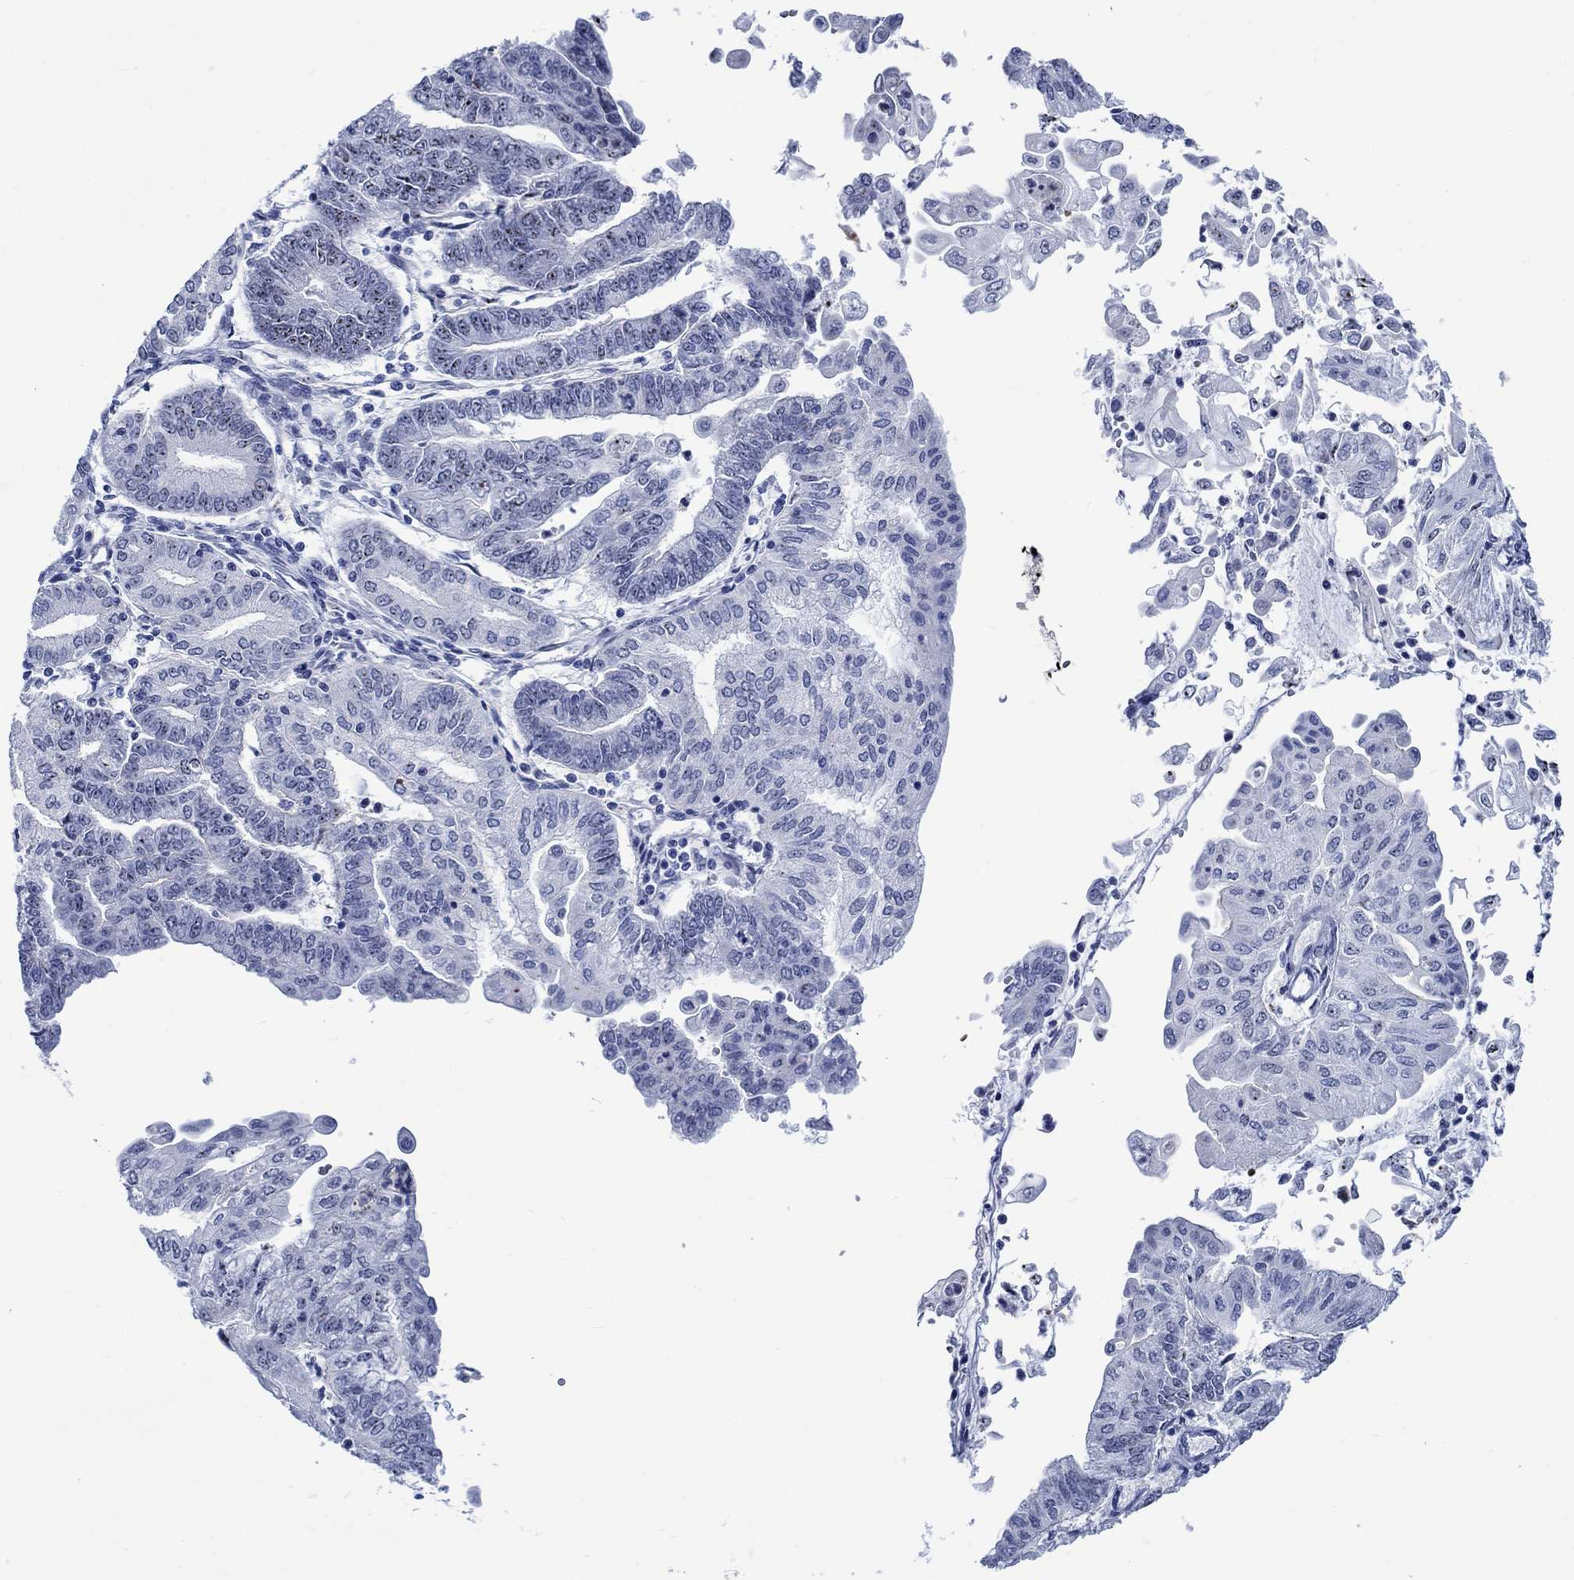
{"staining": {"intensity": "strong", "quantity": "25%-75%", "location": "nuclear"}, "tissue": "endometrial cancer", "cell_type": "Tumor cells", "image_type": "cancer", "snomed": [{"axis": "morphology", "description": "Adenocarcinoma, NOS"}, {"axis": "topography", "description": "Endometrium"}], "caption": "Endometrial cancer was stained to show a protein in brown. There is high levels of strong nuclear staining in about 25%-75% of tumor cells. (DAB (3,3'-diaminobenzidine) = brown stain, brightfield microscopy at high magnification).", "gene": "ZNF446", "patient": {"sex": "female", "age": 55}}